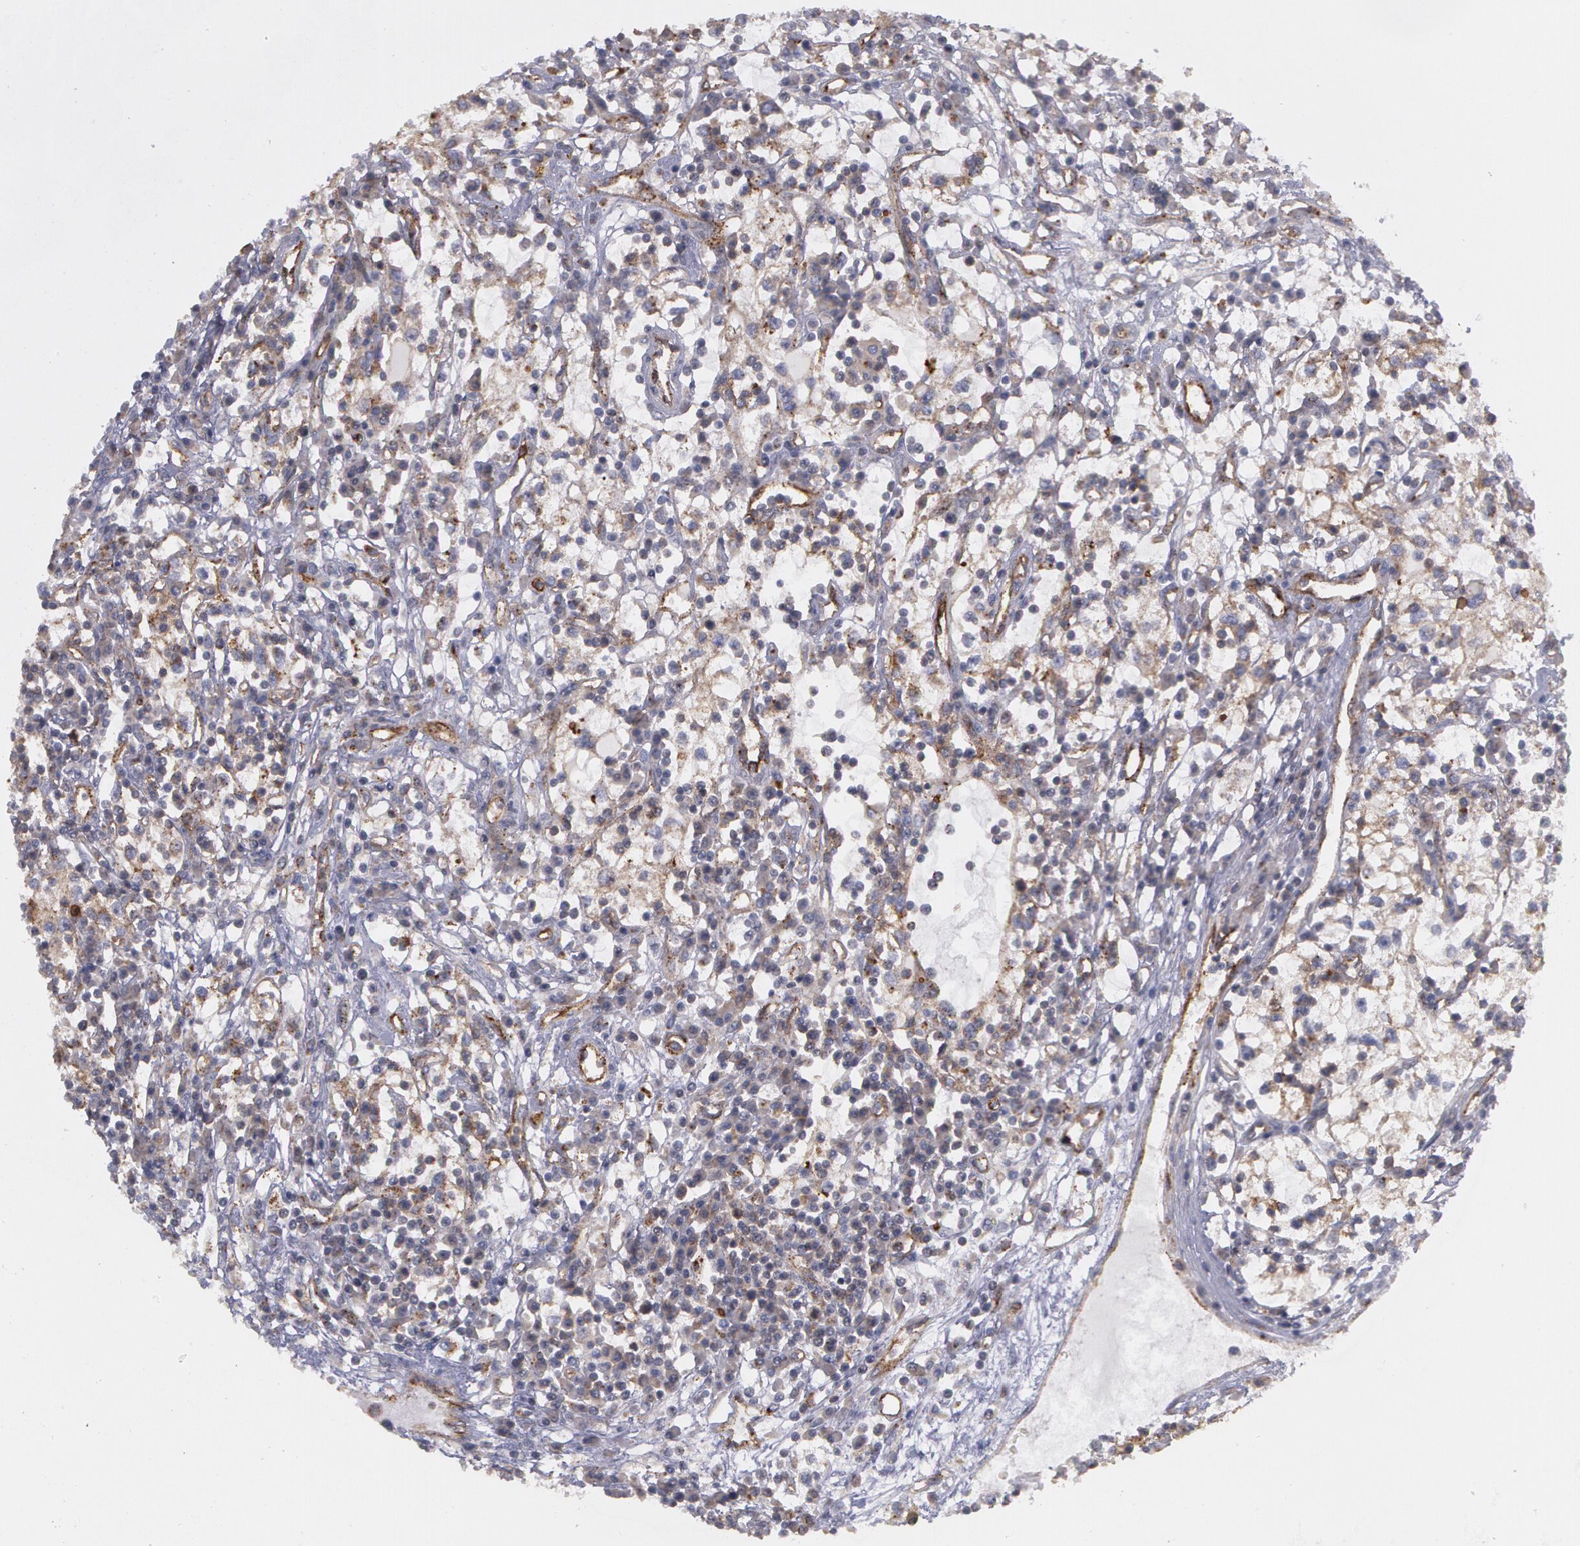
{"staining": {"intensity": "moderate", "quantity": ">75%", "location": "cytoplasmic/membranous"}, "tissue": "renal cancer", "cell_type": "Tumor cells", "image_type": "cancer", "snomed": [{"axis": "morphology", "description": "Adenocarcinoma, NOS"}, {"axis": "topography", "description": "Kidney"}], "caption": "Protein analysis of renal cancer (adenocarcinoma) tissue reveals moderate cytoplasmic/membranous staining in approximately >75% of tumor cells. (DAB (3,3'-diaminobenzidine) = brown stain, brightfield microscopy at high magnification).", "gene": "FLOT2", "patient": {"sex": "male", "age": 82}}